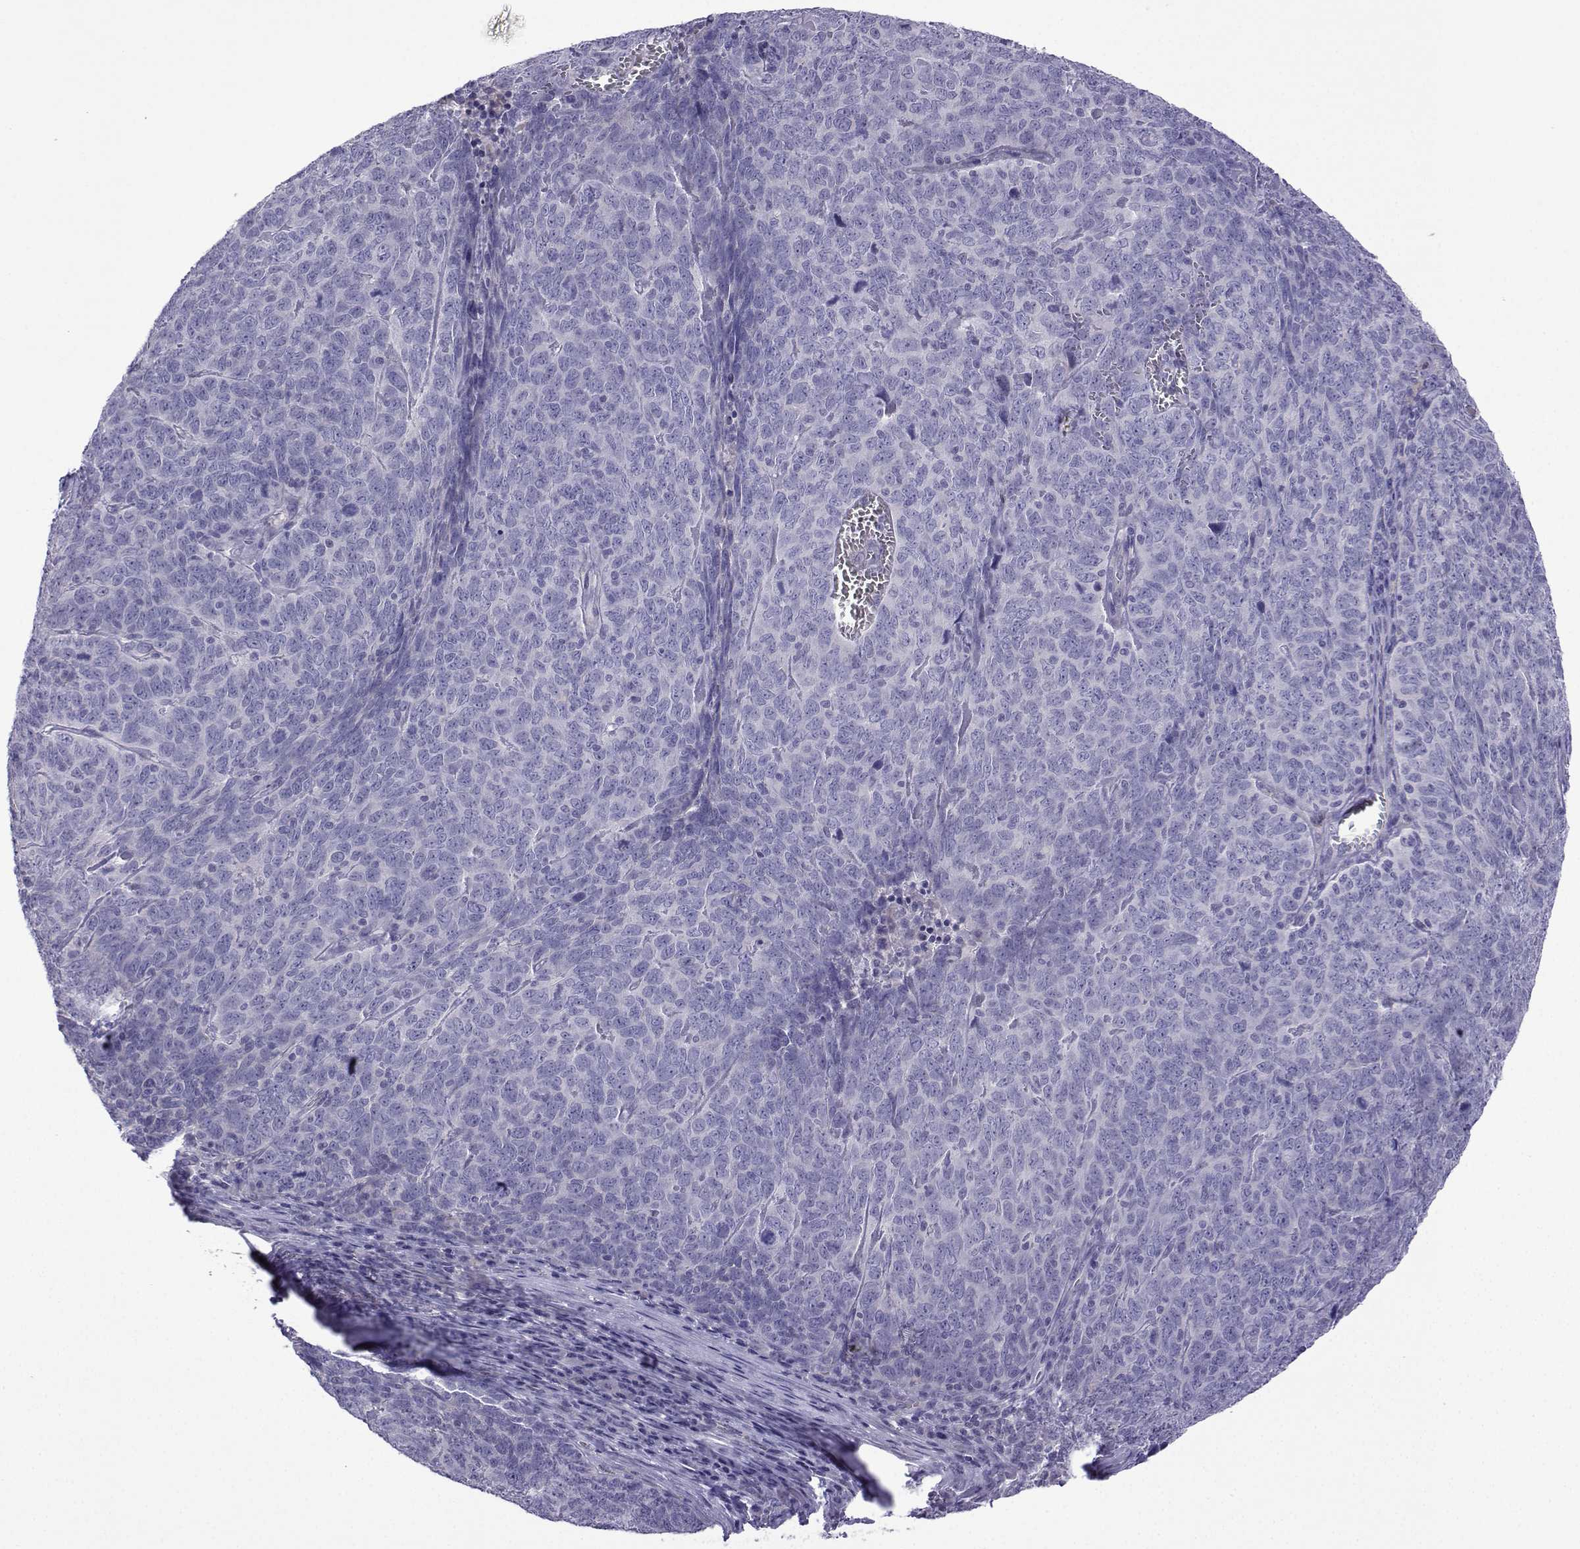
{"staining": {"intensity": "negative", "quantity": "none", "location": "none"}, "tissue": "skin cancer", "cell_type": "Tumor cells", "image_type": "cancer", "snomed": [{"axis": "morphology", "description": "Squamous cell carcinoma, NOS"}, {"axis": "topography", "description": "Skin"}, {"axis": "topography", "description": "Anal"}], "caption": "Tumor cells are negative for protein expression in human squamous cell carcinoma (skin).", "gene": "CFAP70", "patient": {"sex": "female", "age": 51}}